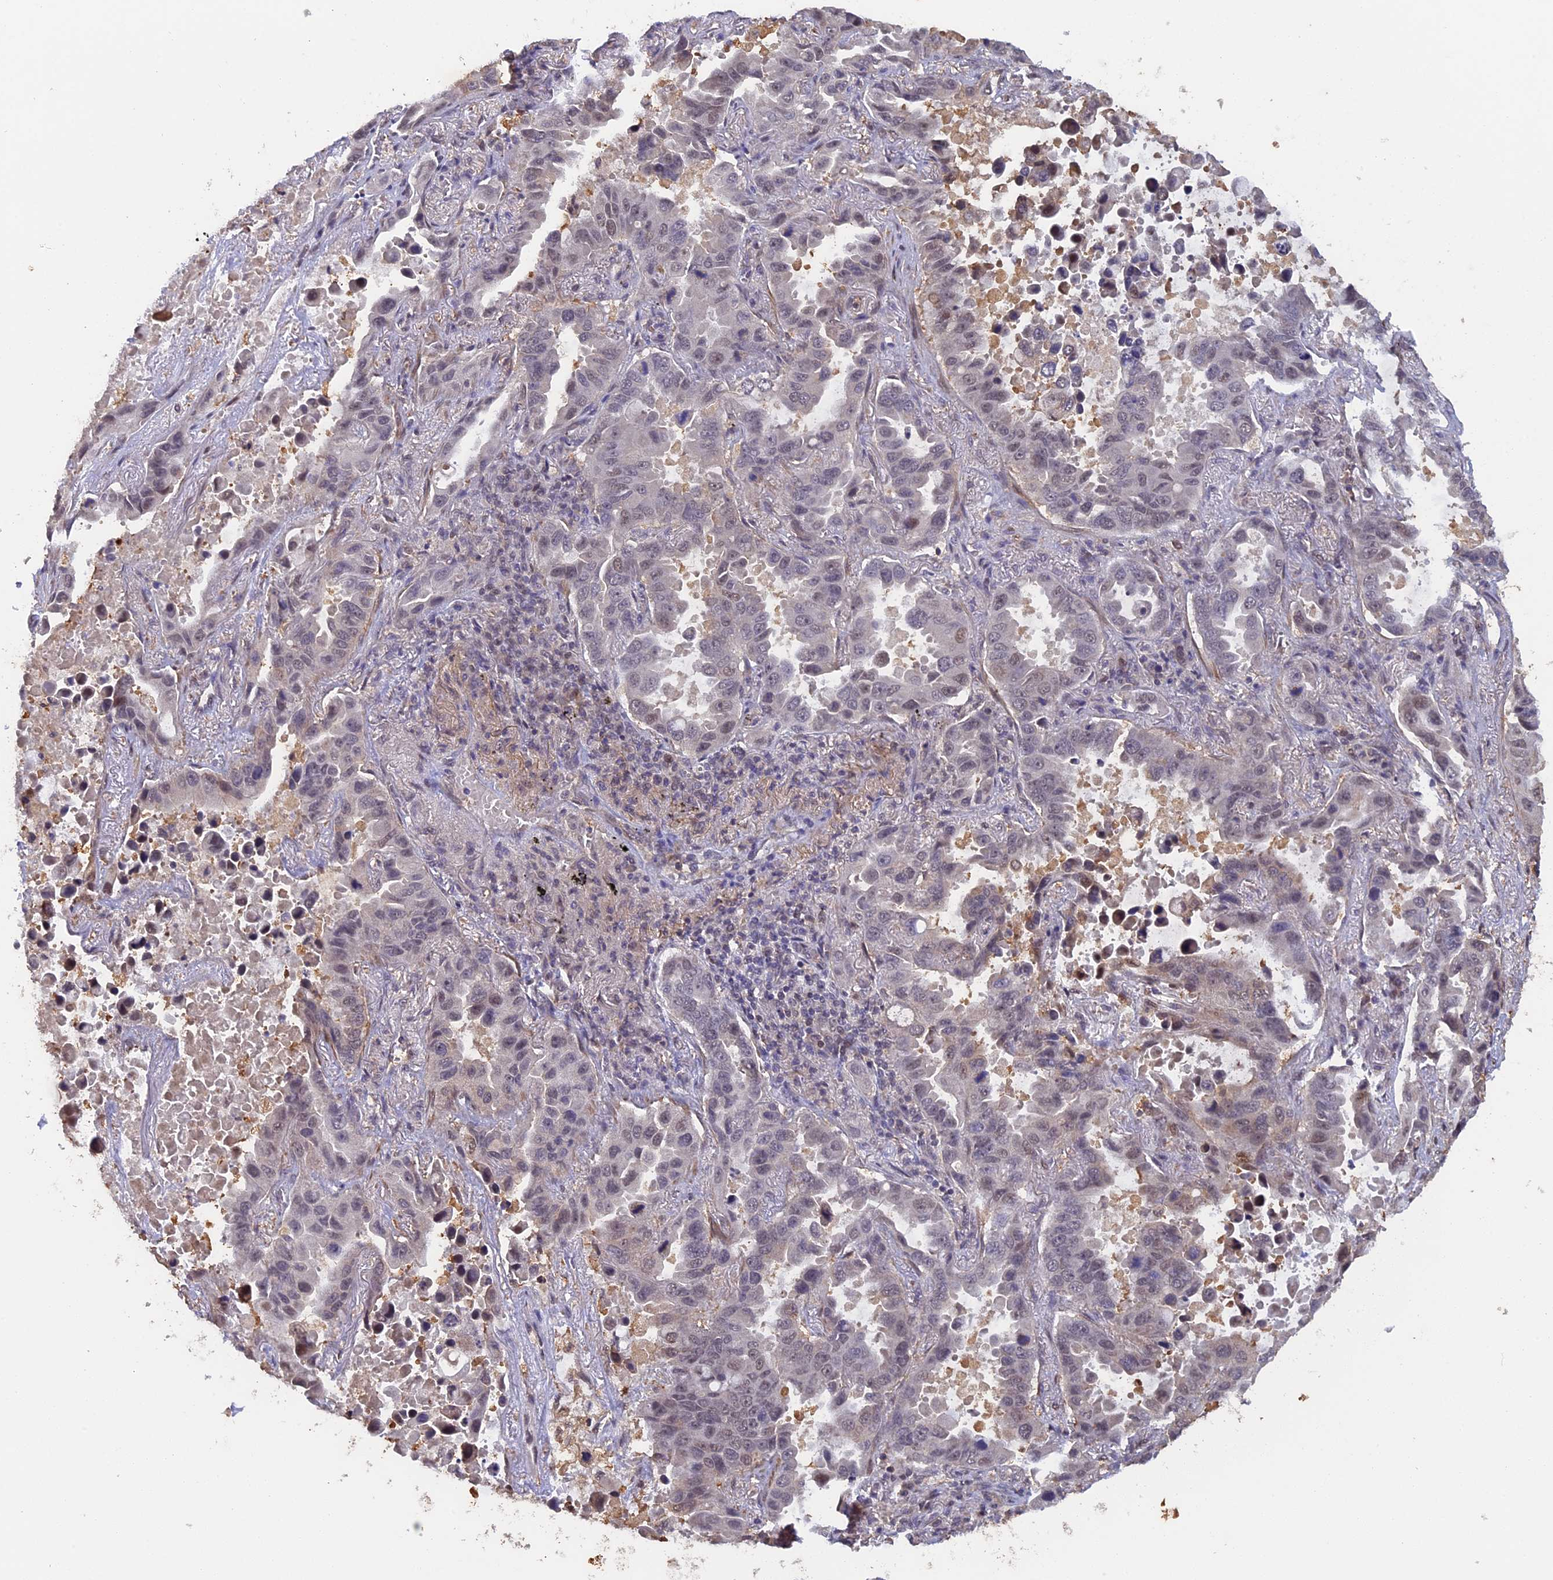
{"staining": {"intensity": "weak", "quantity": "<25%", "location": "nuclear"}, "tissue": "lung cancer", "cell_type": "Tumor cells", "image_type": "cancer", "snomed": [{"axis": "morphology", "description": "Adenocarcinoma, NOS"}, {"axis": "topography", "description": "Lung"}], "caption": "The histopathology image reveals no staining of tumor cells in lung cancer.", "gene": "FAM98C", "patient": {"sex": "male", "age": 64}}